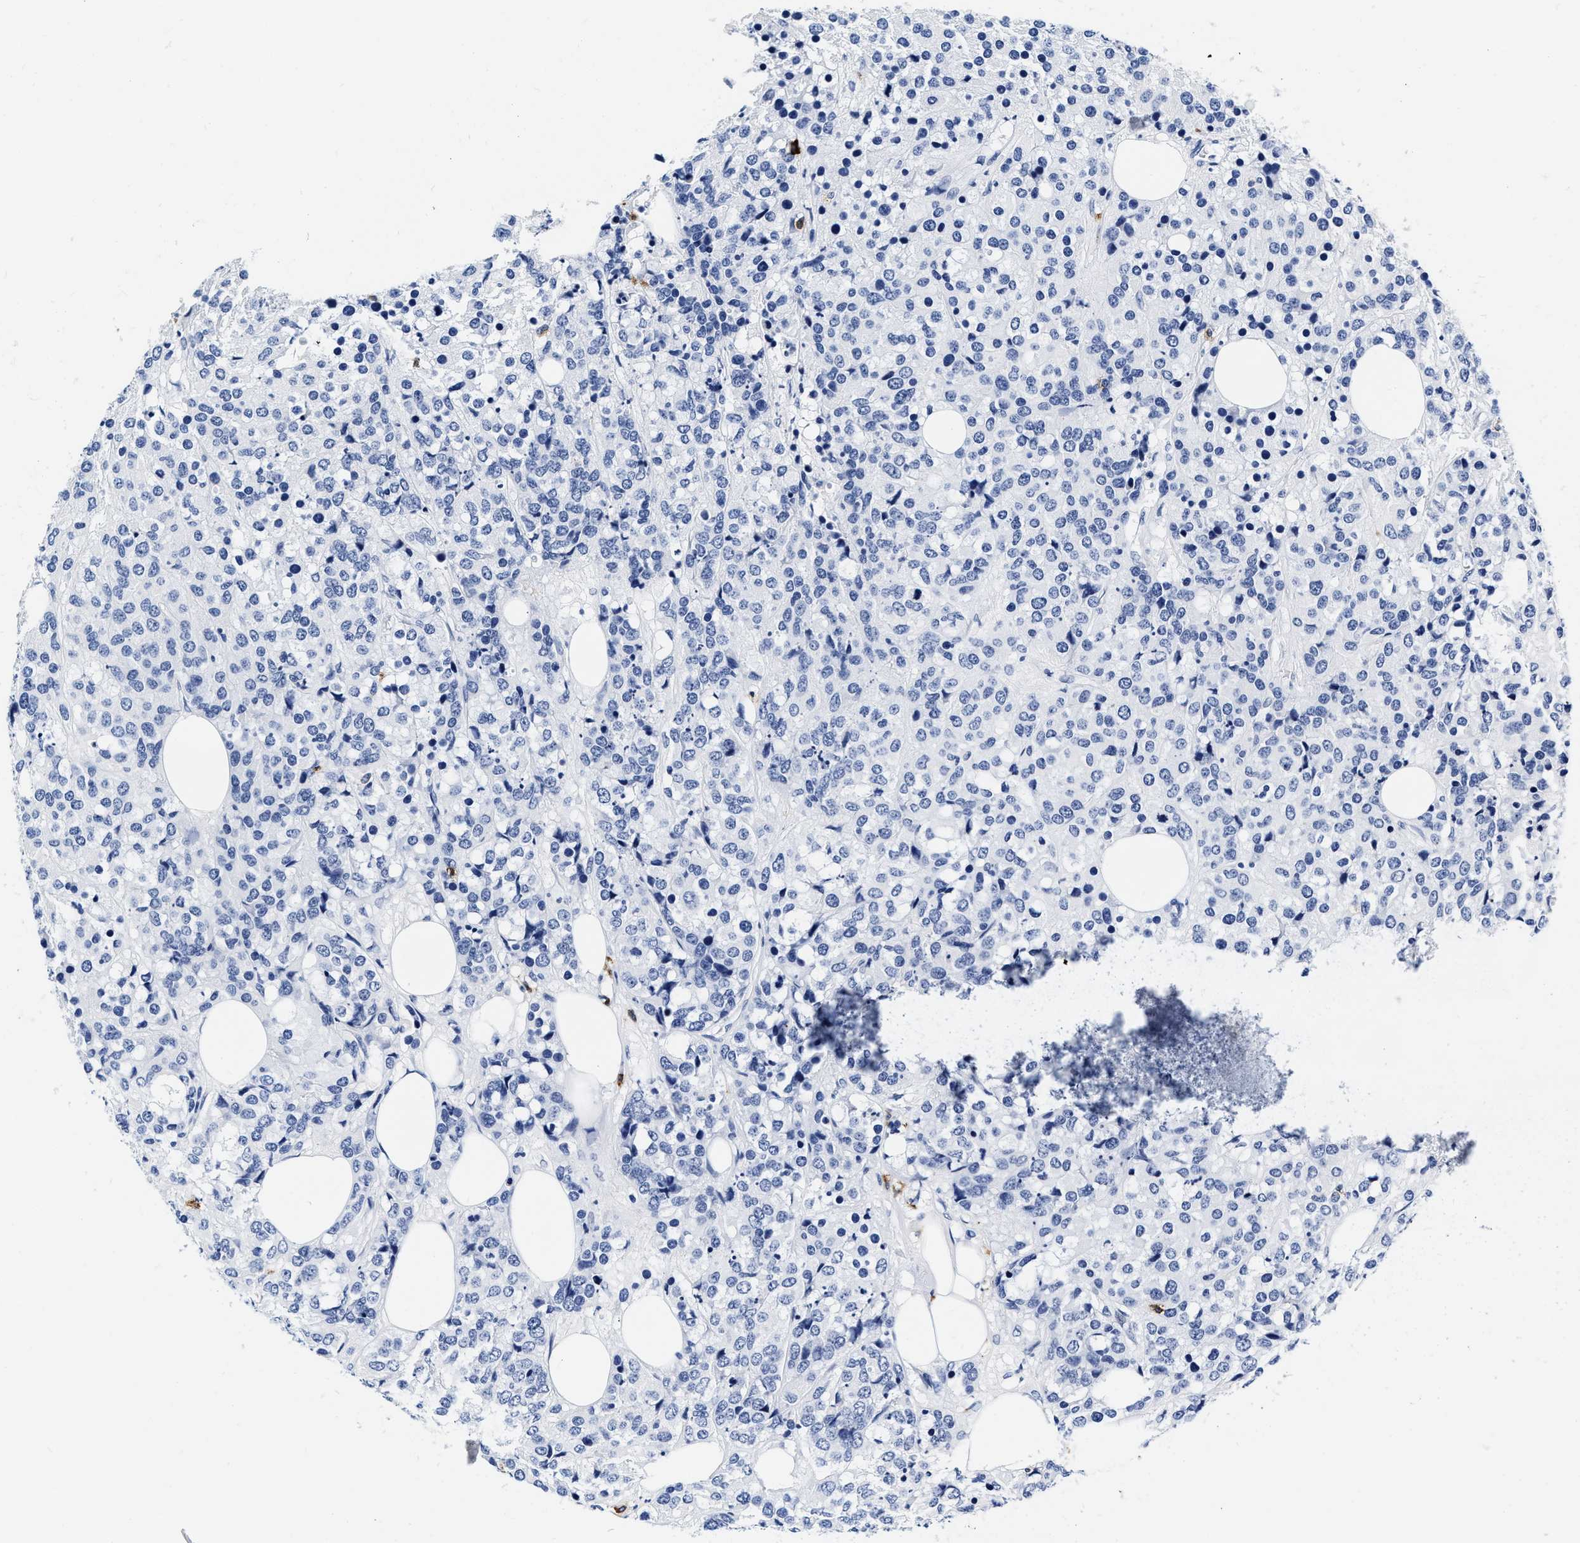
{"staining": {"intensity": "negative", "quantity": "none", "location": "none"}, "tissue": "breast cancer", "cell_type": "Tumor cells", "image_type": "cancer", "snomed": [{"axis": "morphology", "description": "Lobular carcinoma"}, {"axis": "topography", "description": "Breast"}], "caption": "Lobular carcinoma (breast) was stained to show a protein in brown. There is no significant staining in tumor cells.", "gene": "CER1", "patient": {"sex": "female", "age": 59}}